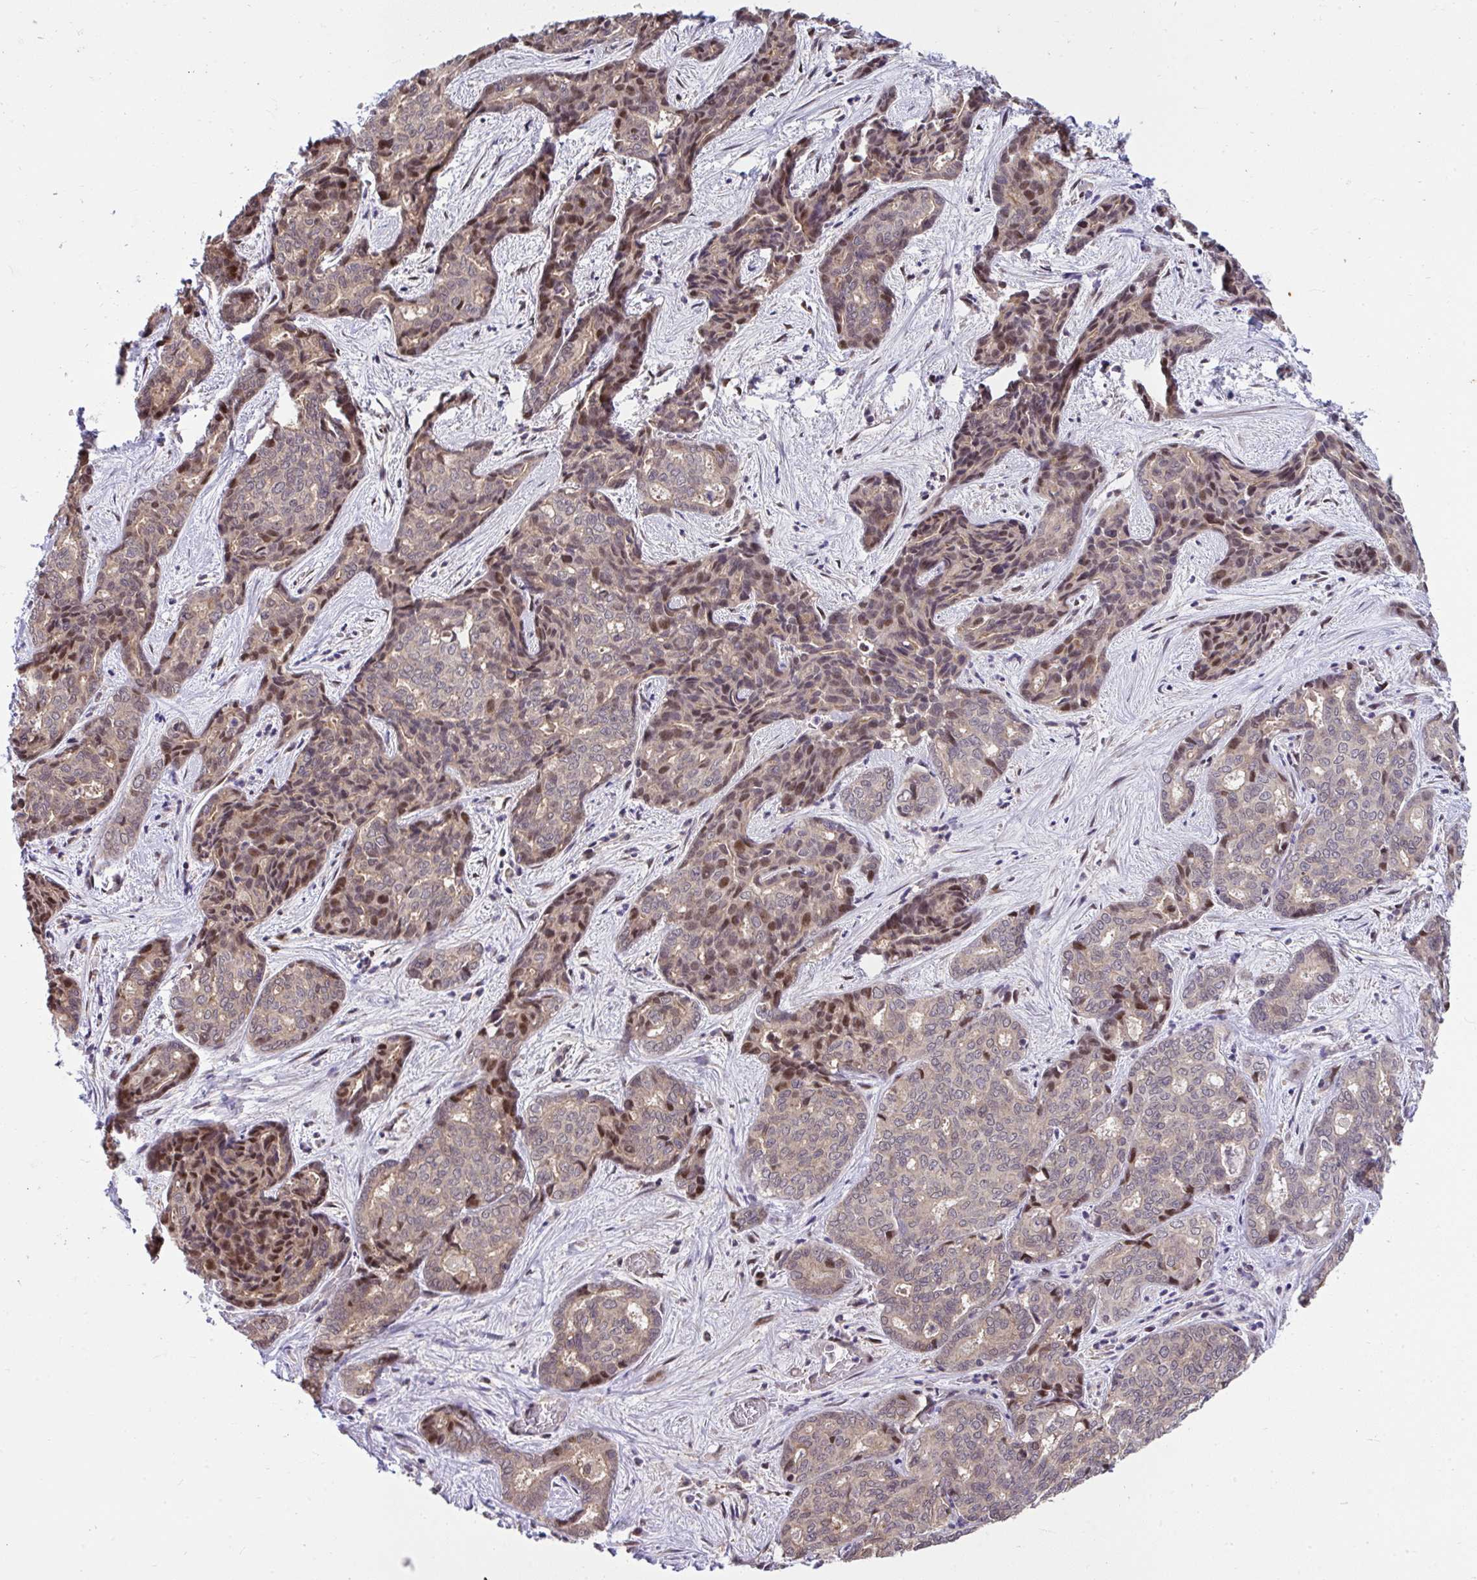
{"staining": {"intensity": "moderate", "quantity": "25%-75%", "location": "nuclear"}, "tissue": "liver cancer", "cell_type": "Tumor cells", "image_type": "cancer", "snomed": [{"axis": "morphology", "description": "Cholangiocarcinoma"}, {"axis": "topography", "description": "Liver"}], "caption": "Human liver cancer stained with a brown dye shows moderate nuclear positive staining in about 25%-75% of tumor cells.", "gene": "RDH14", "patient": {"sex": "female", "age": 64}}